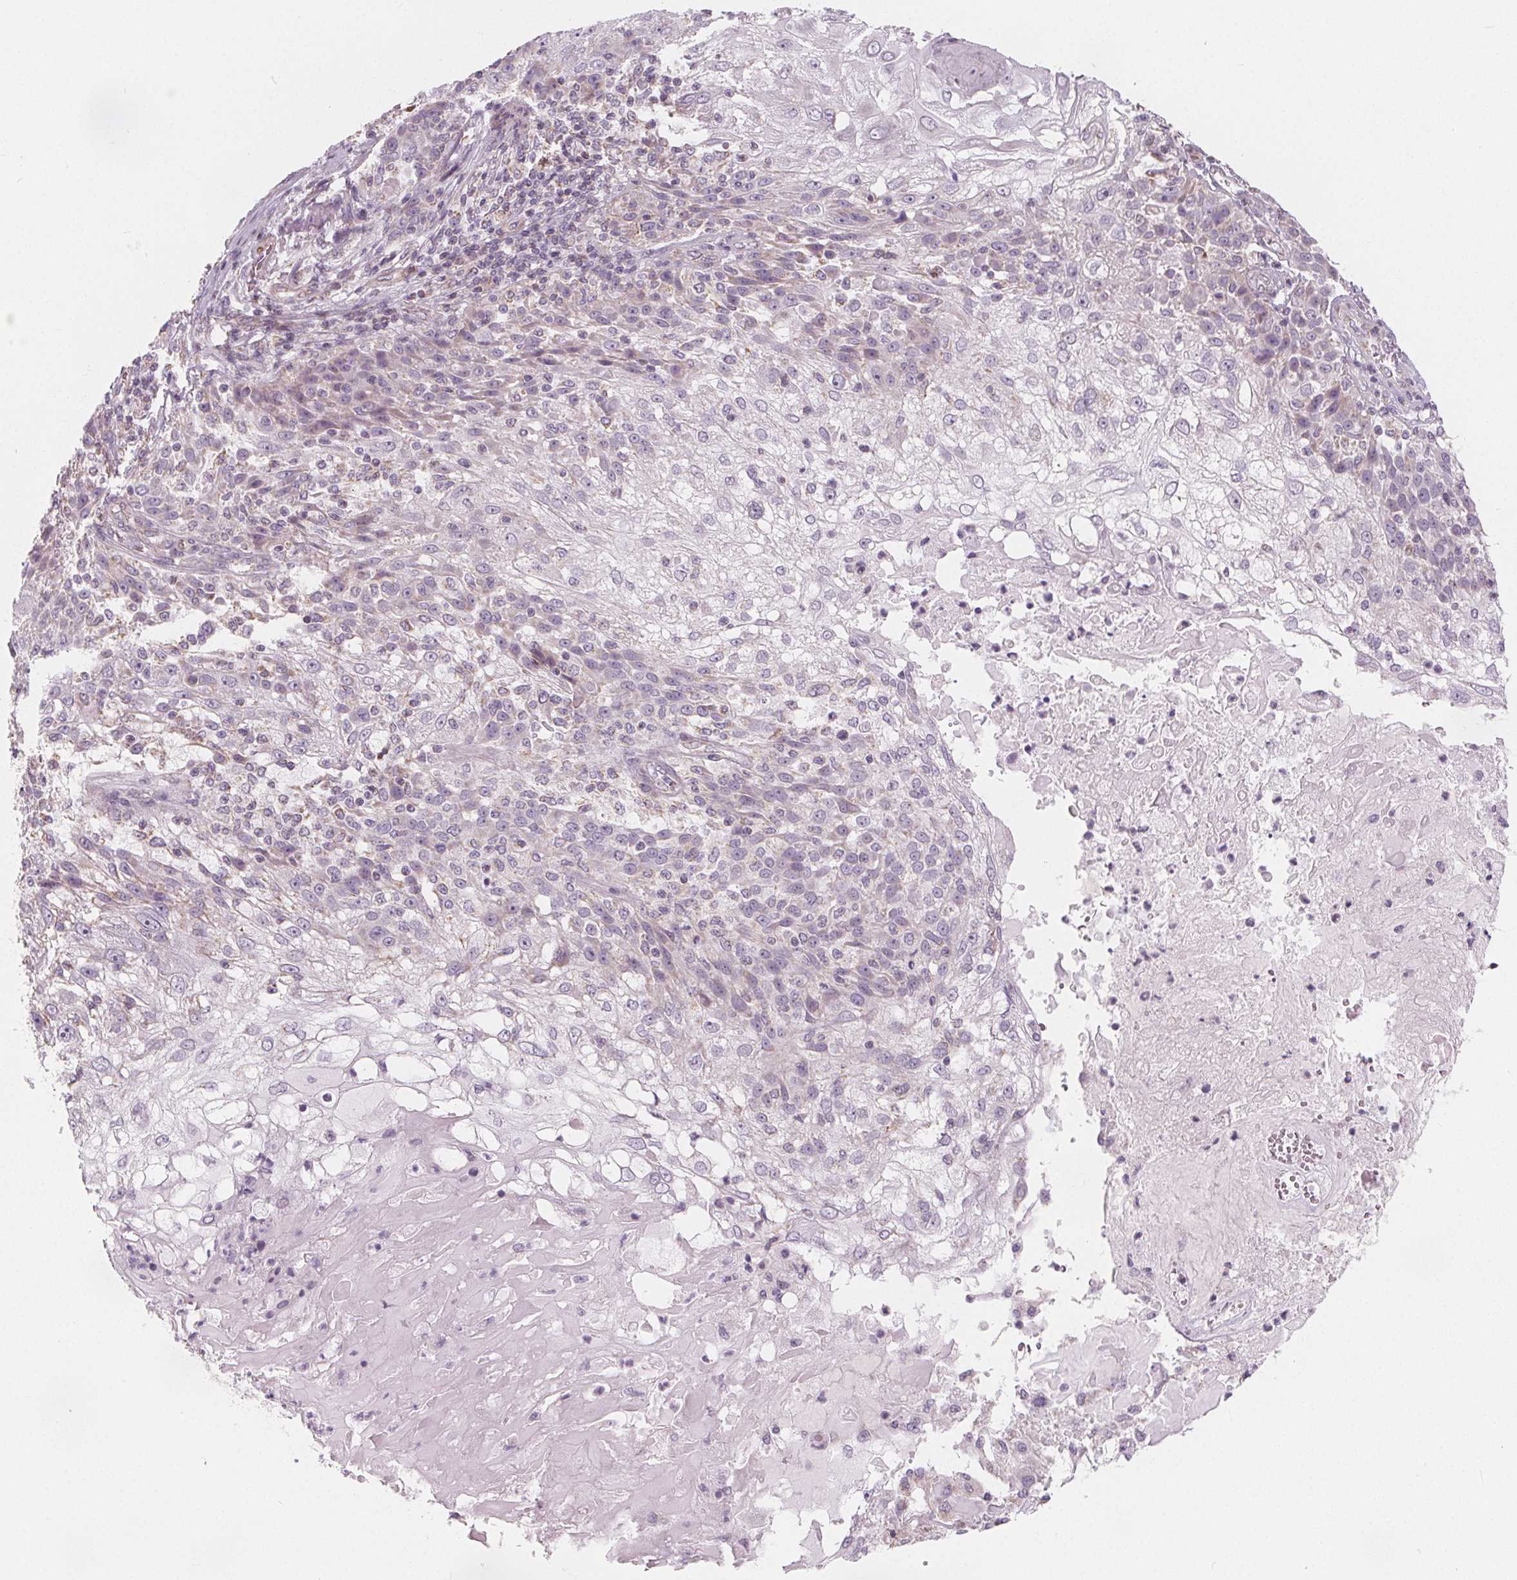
{"staining": {"intensity": "negative", "quantity": "none", "location": "none"}, "tissue": "skin cancer", "cell_type": "Tumor cells", "image_type": "cancer", "snomed": [{"axis": "morphology", "description": "Normal tissue, NOS"}, {"axis": "morphology", "description": "Squamous cell carcinoma, NOS"}, {"axis": "topography", "description": "Skin"}], "caption": "Immunohistochemistry (IHC) histopathology image of neoplastic tissue: skin cancer stained with DAB (3,3'-diaminobenzidine) shows no significant protein positivity in tumor cells.", "gene": "NUP210L", "patient": {"sex": "female", "age": 83}}